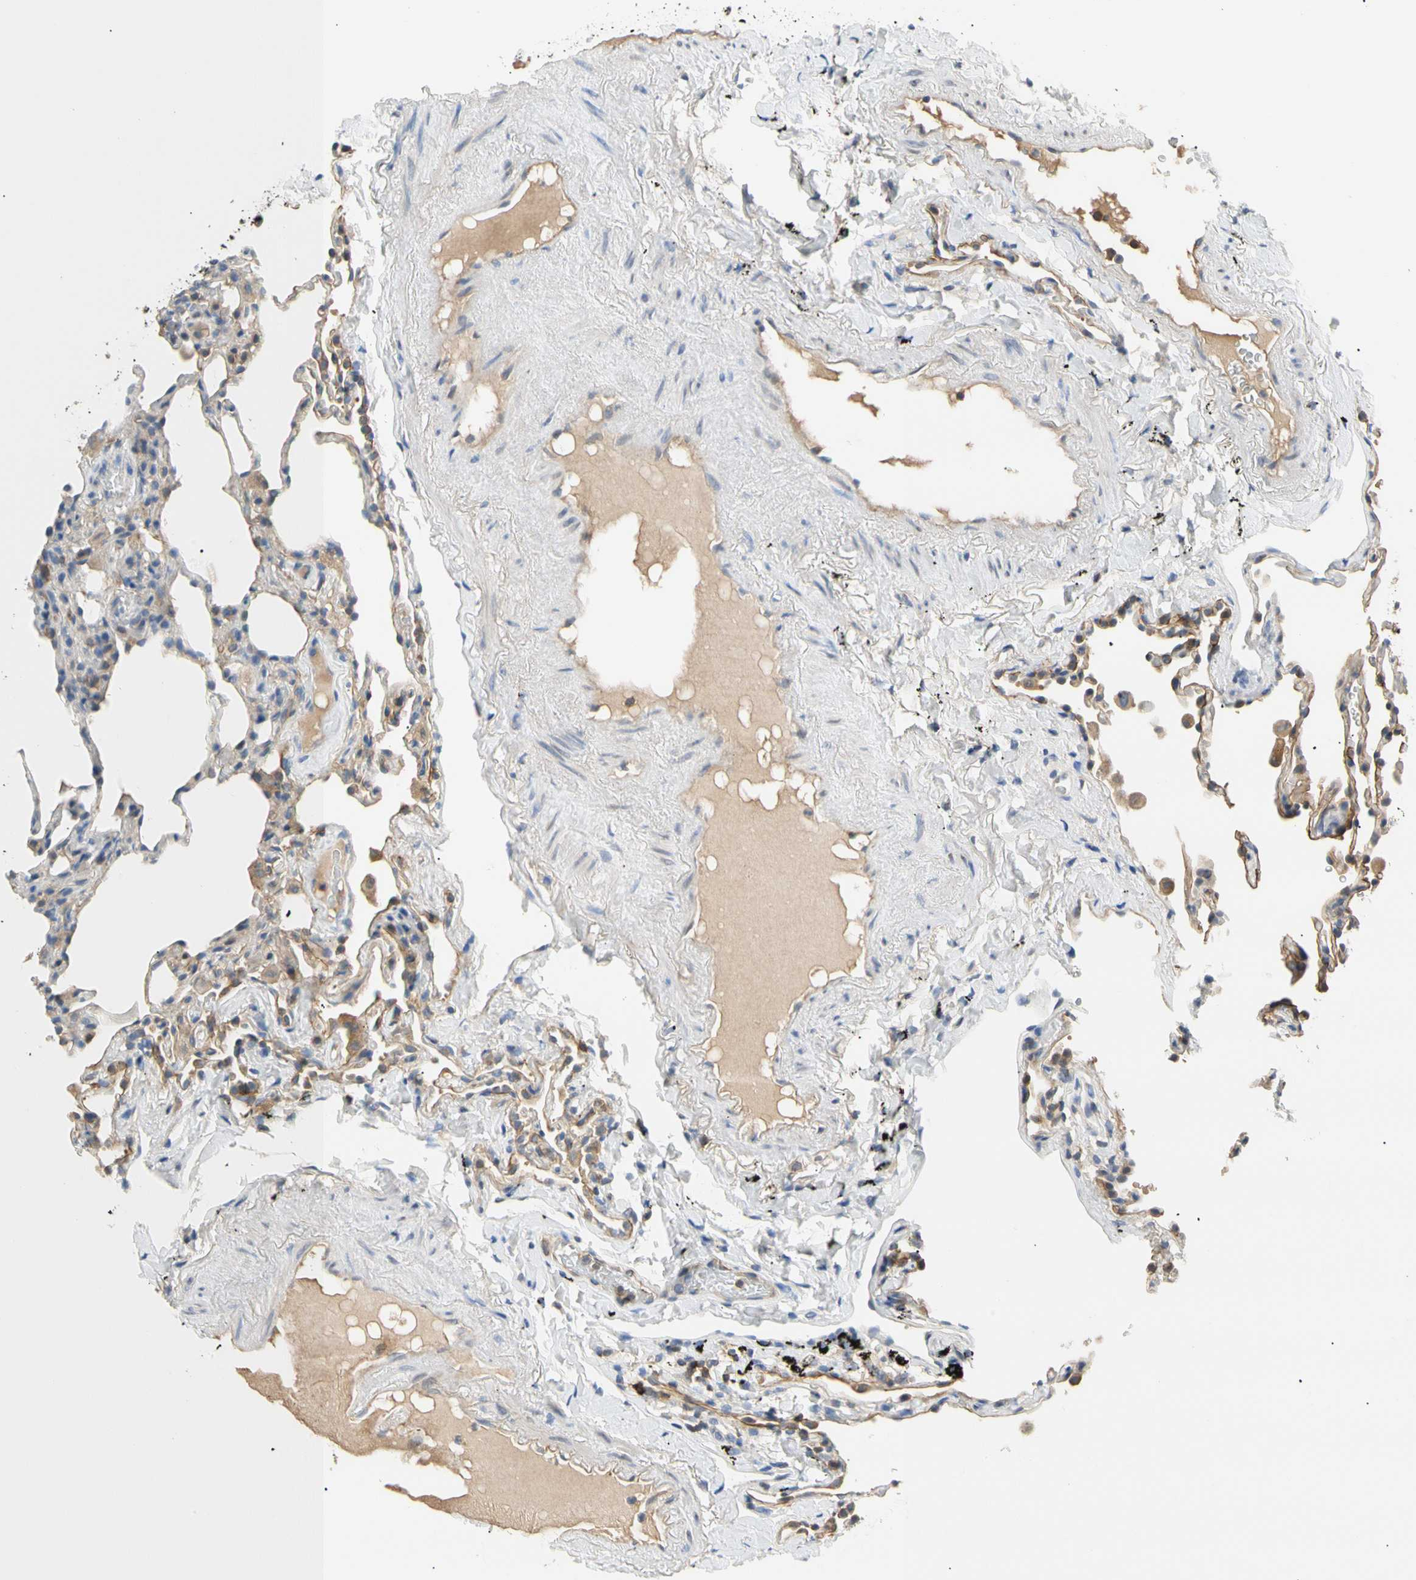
{"staining": {"intensity": "weak", "quantity": "25%-75%", "location": "cytoplasmic/membranous"}, "tissue": "lung", "cell_type": "Alveolar cells", "image_type": "normal", "snomed": [{"axis": "morphology", "description": "Normal tissue, NOS"}, {"axis": "morphology", "description": "Soft tissue tumor metastatic"}, {"axis": "topography", "description": "Lung"}], "caption": "Immunohistochemistry staining of normal lung, which displays low levels of weak cytoplasmic/membranous positivity in about 25%-75% of alveolar cells indicating weak cytoplasmic/membranous protein positivity. The staining was performed using DAB (brown) for protein detection and nuclei were counterstained in hematoxylin (blue).", "gene": "TNFRSF18", "patient": {"sex": "male", "age": 59}}